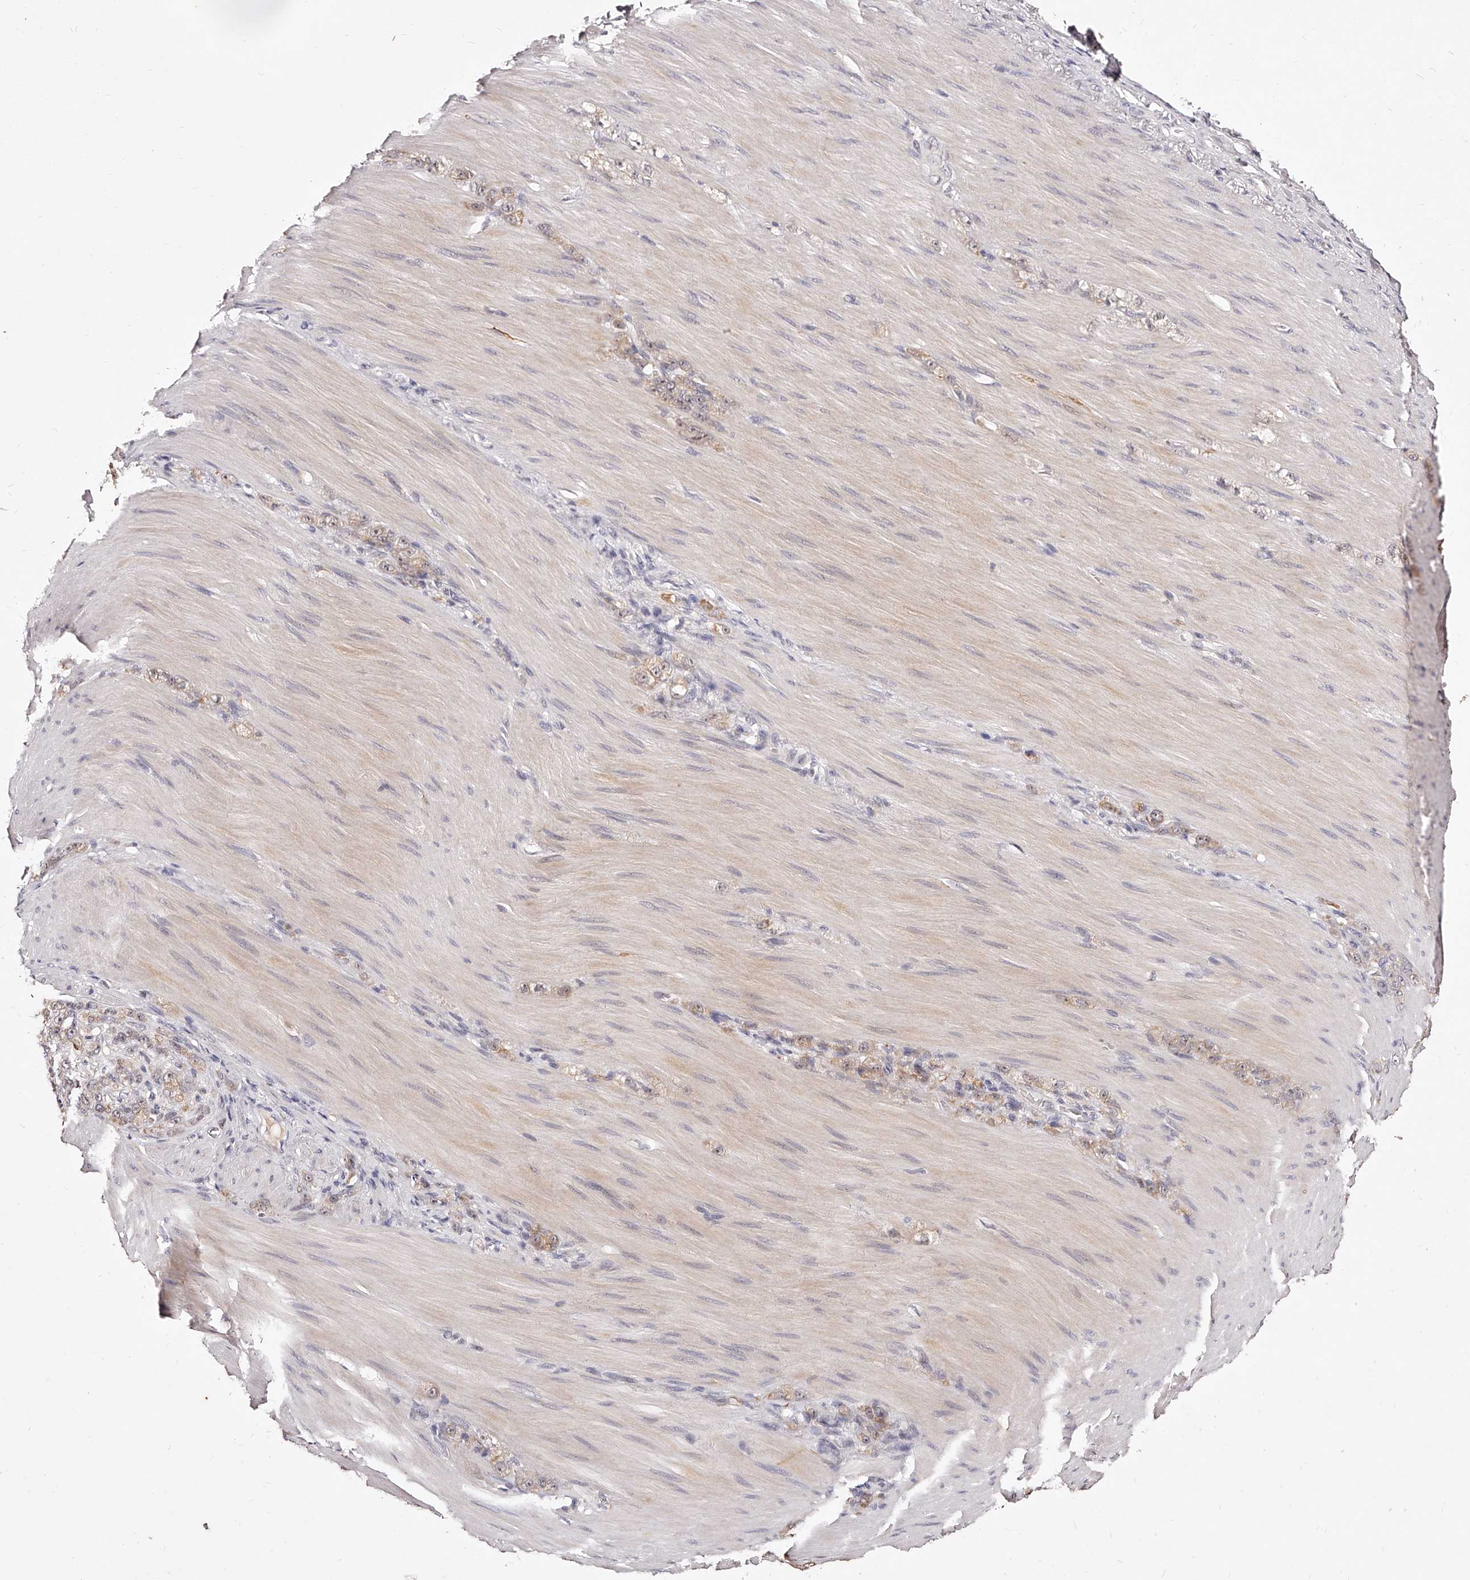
{"staining": {"intensity": "moderate", "quantity": ">75%", "location": "cytoplasmic/membranous,nuclear"}, "tissue": "stomach cancer", "cell_type": "Tumor cells", "image_type": "cancer", "snomed": [{"axis": "morphology", "description": "Normal tissue, NOS"}, {"axis": "morphology", "description": "Adenocarcinoma, NOS"}, {"axis": "topography", "description": "Stomach"}], "caption": "A brown stain shows moderate cytoplasmic/membranous and nuclear expression of a protein in stomach cancer (adenocarcinoma) tumor cells. Immunohistochemistry (ihc) stains the protein in brown and the nuclei are stained blue.", "gene": "PHACTR1", "patient": {"sex": "male", "age": 82}}